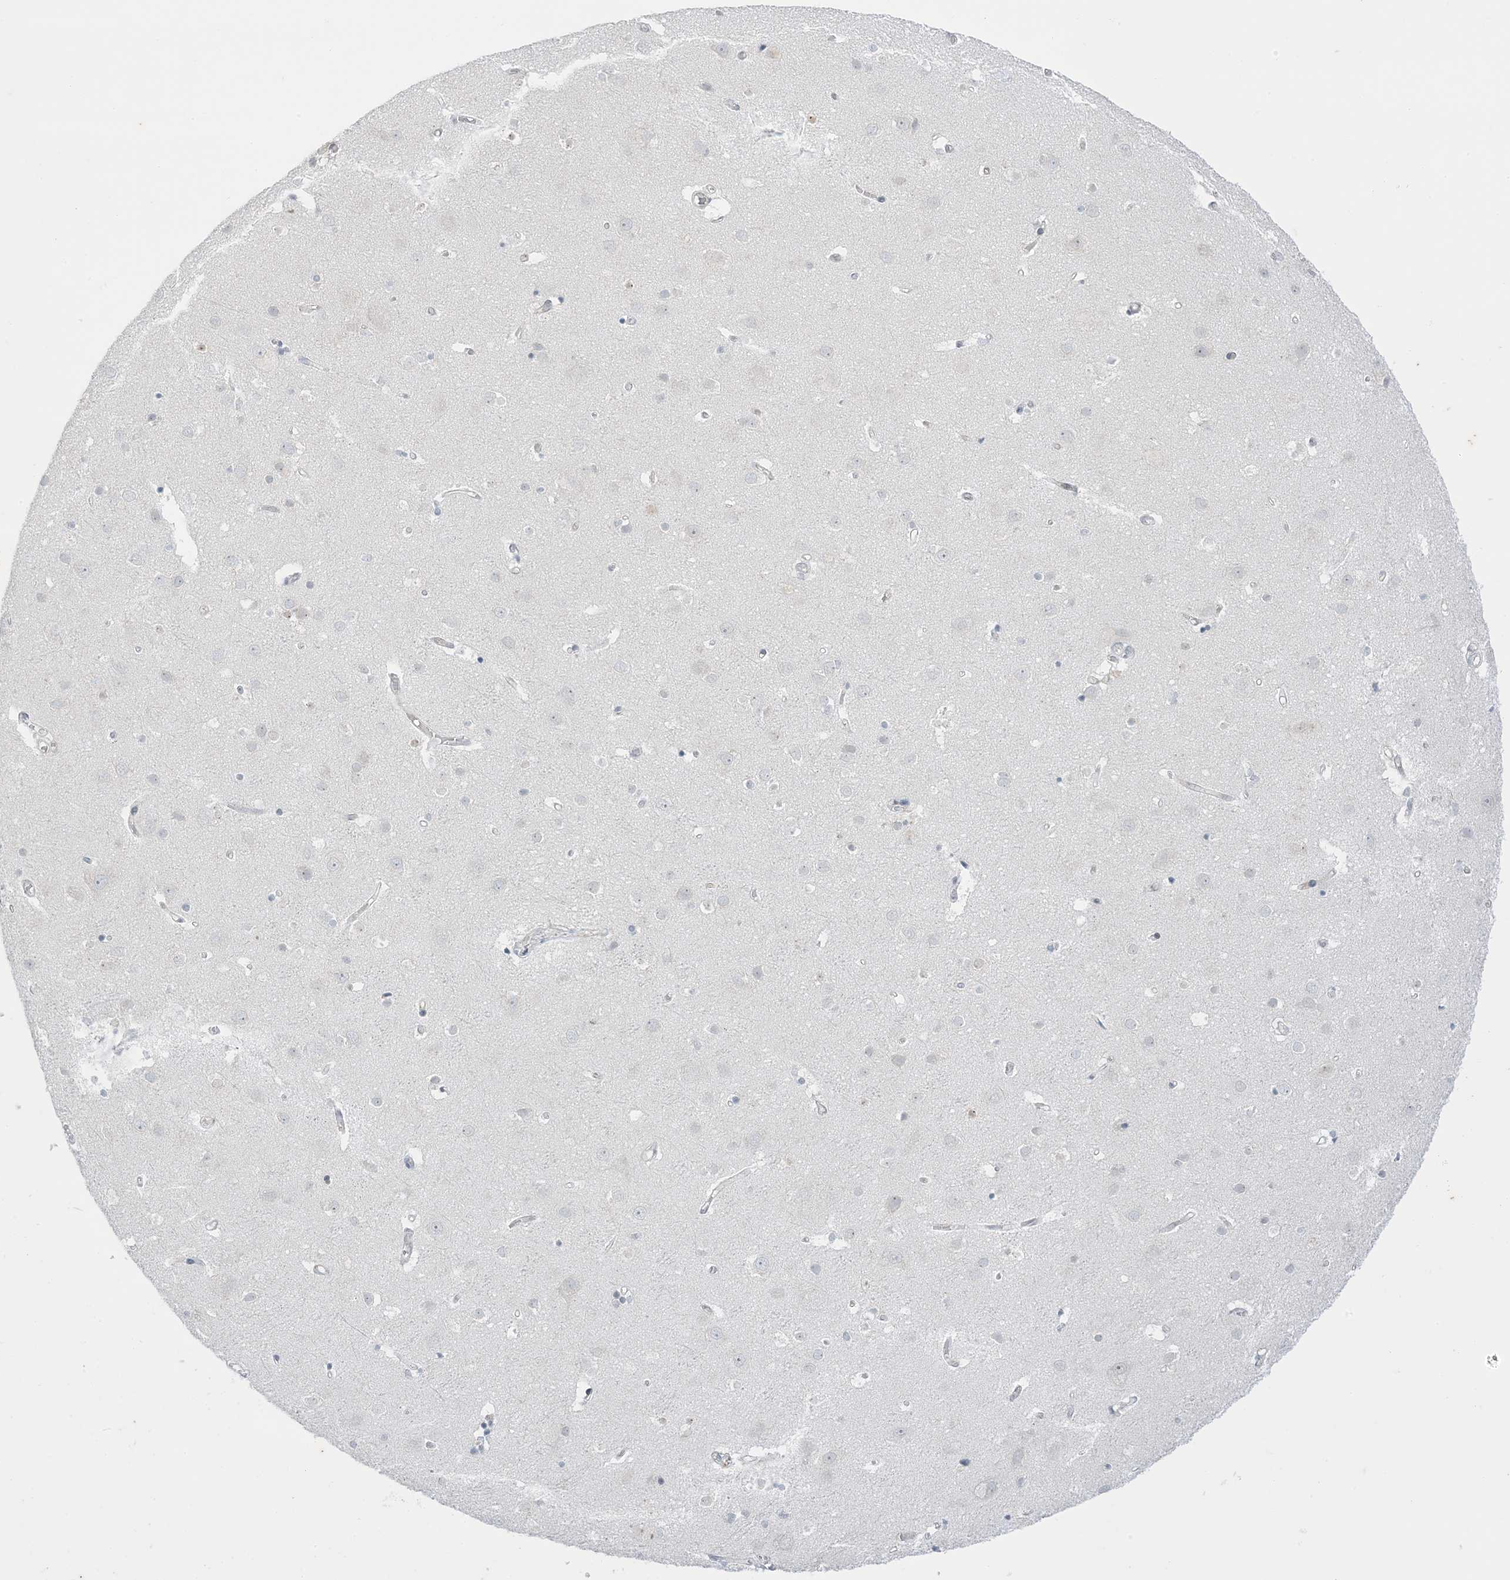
{"staining": {"intensity": "weak", "quantity": "25%-75%", "location": "cytoplasmic/membranous"}, "tissue": "cerebral cortex", "cell_type": "Endothelial cells", "image_type": "normal", "snomed": [{"axis": "morphology", "description": "Normal tissue, NOS"}, {"axis": "topography", "description": "Cerebral cortex"}], "caption": "High-magnification brightfield microscopy of benign cerebral cortex stained with DAB (3,3'-diaminobenzidine) (brown) and counterstained with hematoxylin (blue). endothelial cells exhibit weak cytoplasmic/membranous positivity is seen in approximately25%-75% of cells.", "gene": "RAC1", "patient": {"sex": "male", "age": 54}}